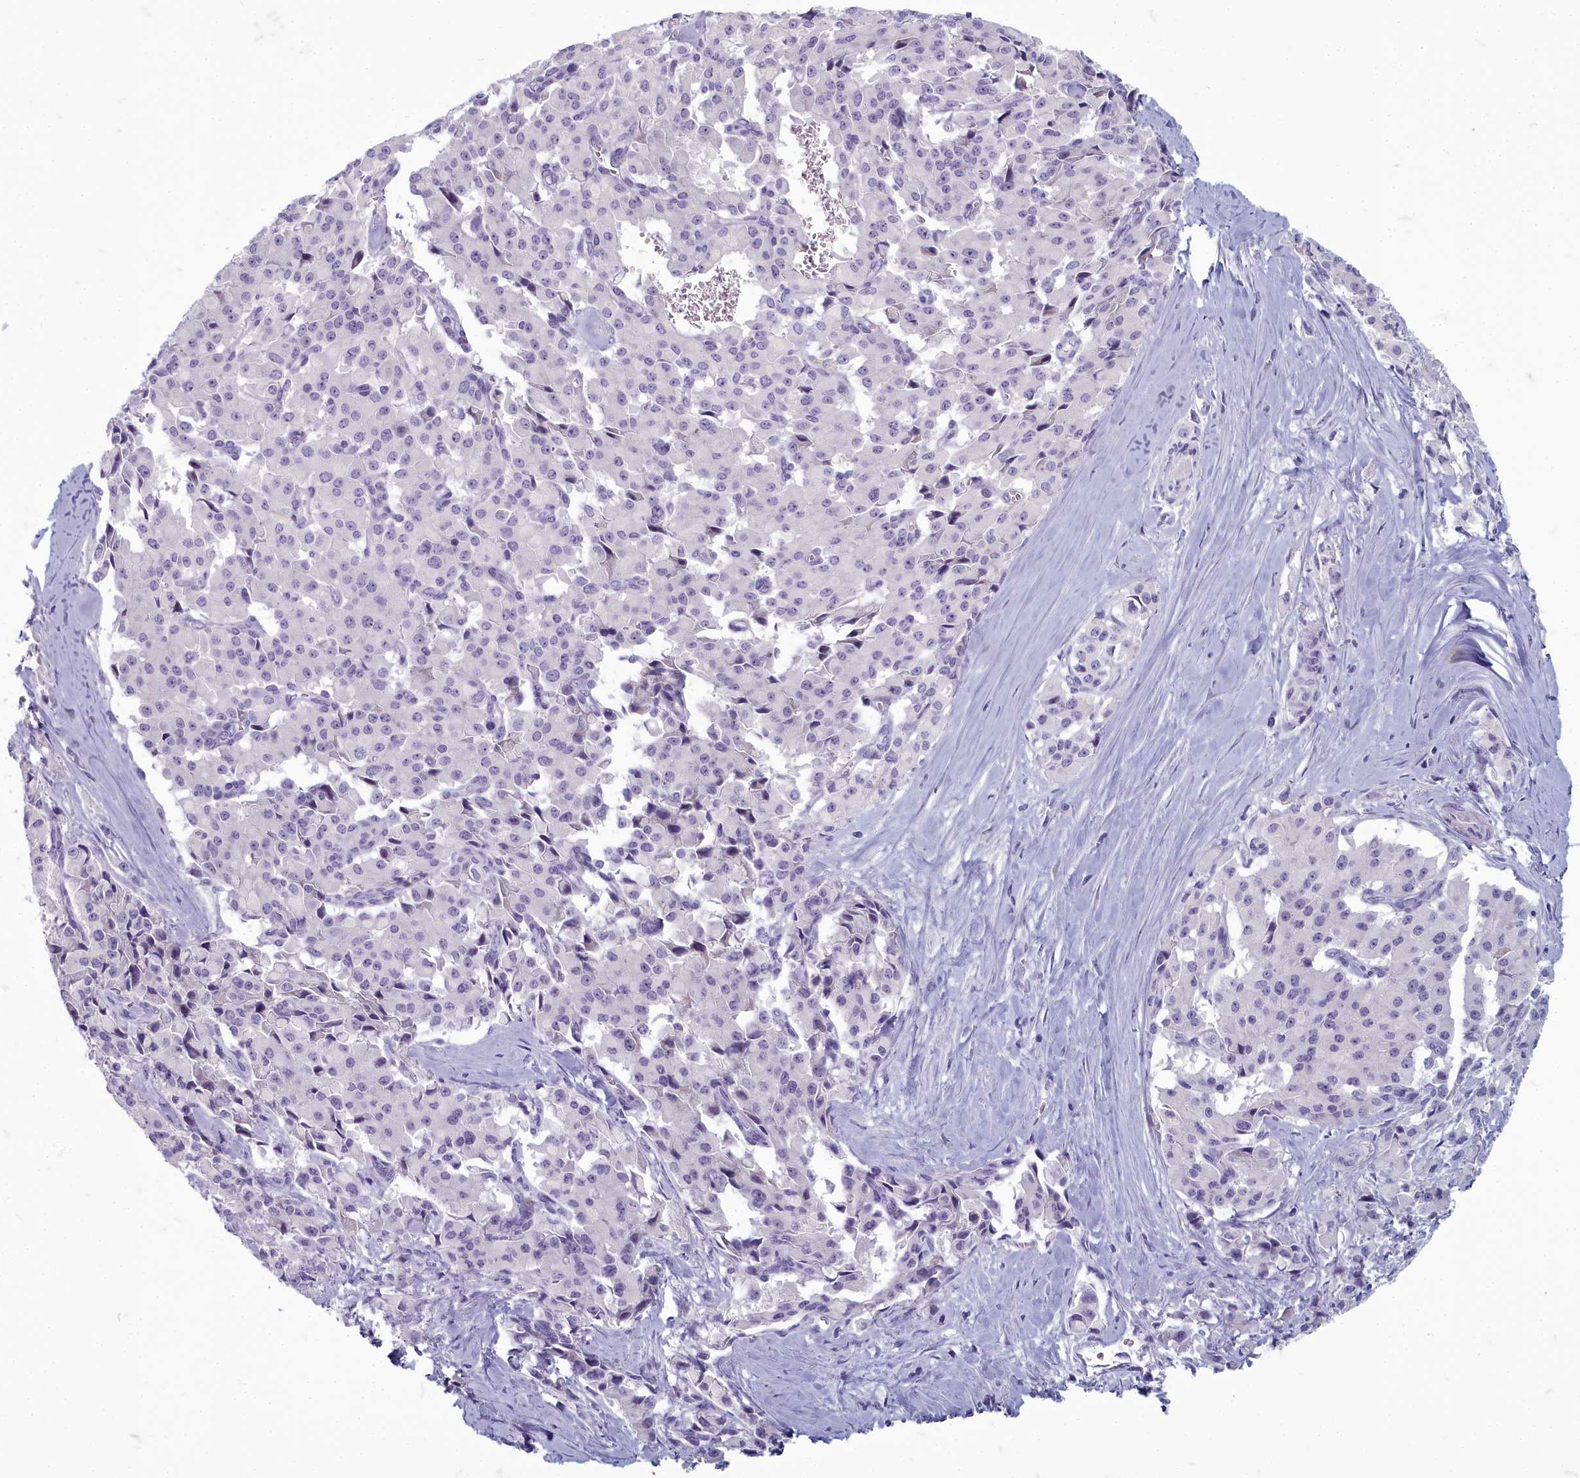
{"staining": {"intensity": "negative", "quantity": "none", "location": "none"}, "tissue": "pancreatic cancer", "cell_type": "Tumor cells", "image_type": "cancer", "snomed": [{"axis": "morphology", "description": "Adenocarcinoma, NOS"}, {"axis": "topography", "description": "Pancreas"}], "caption": "Tumor cells are negative for protein expression in human pancreatic cancer. The staining is performed using DAB brown chromogen with nuclei counter-stained in using hematoxylin.", "gene": "INSYN2A", "patient": {"sex": "male", "age": 65}}